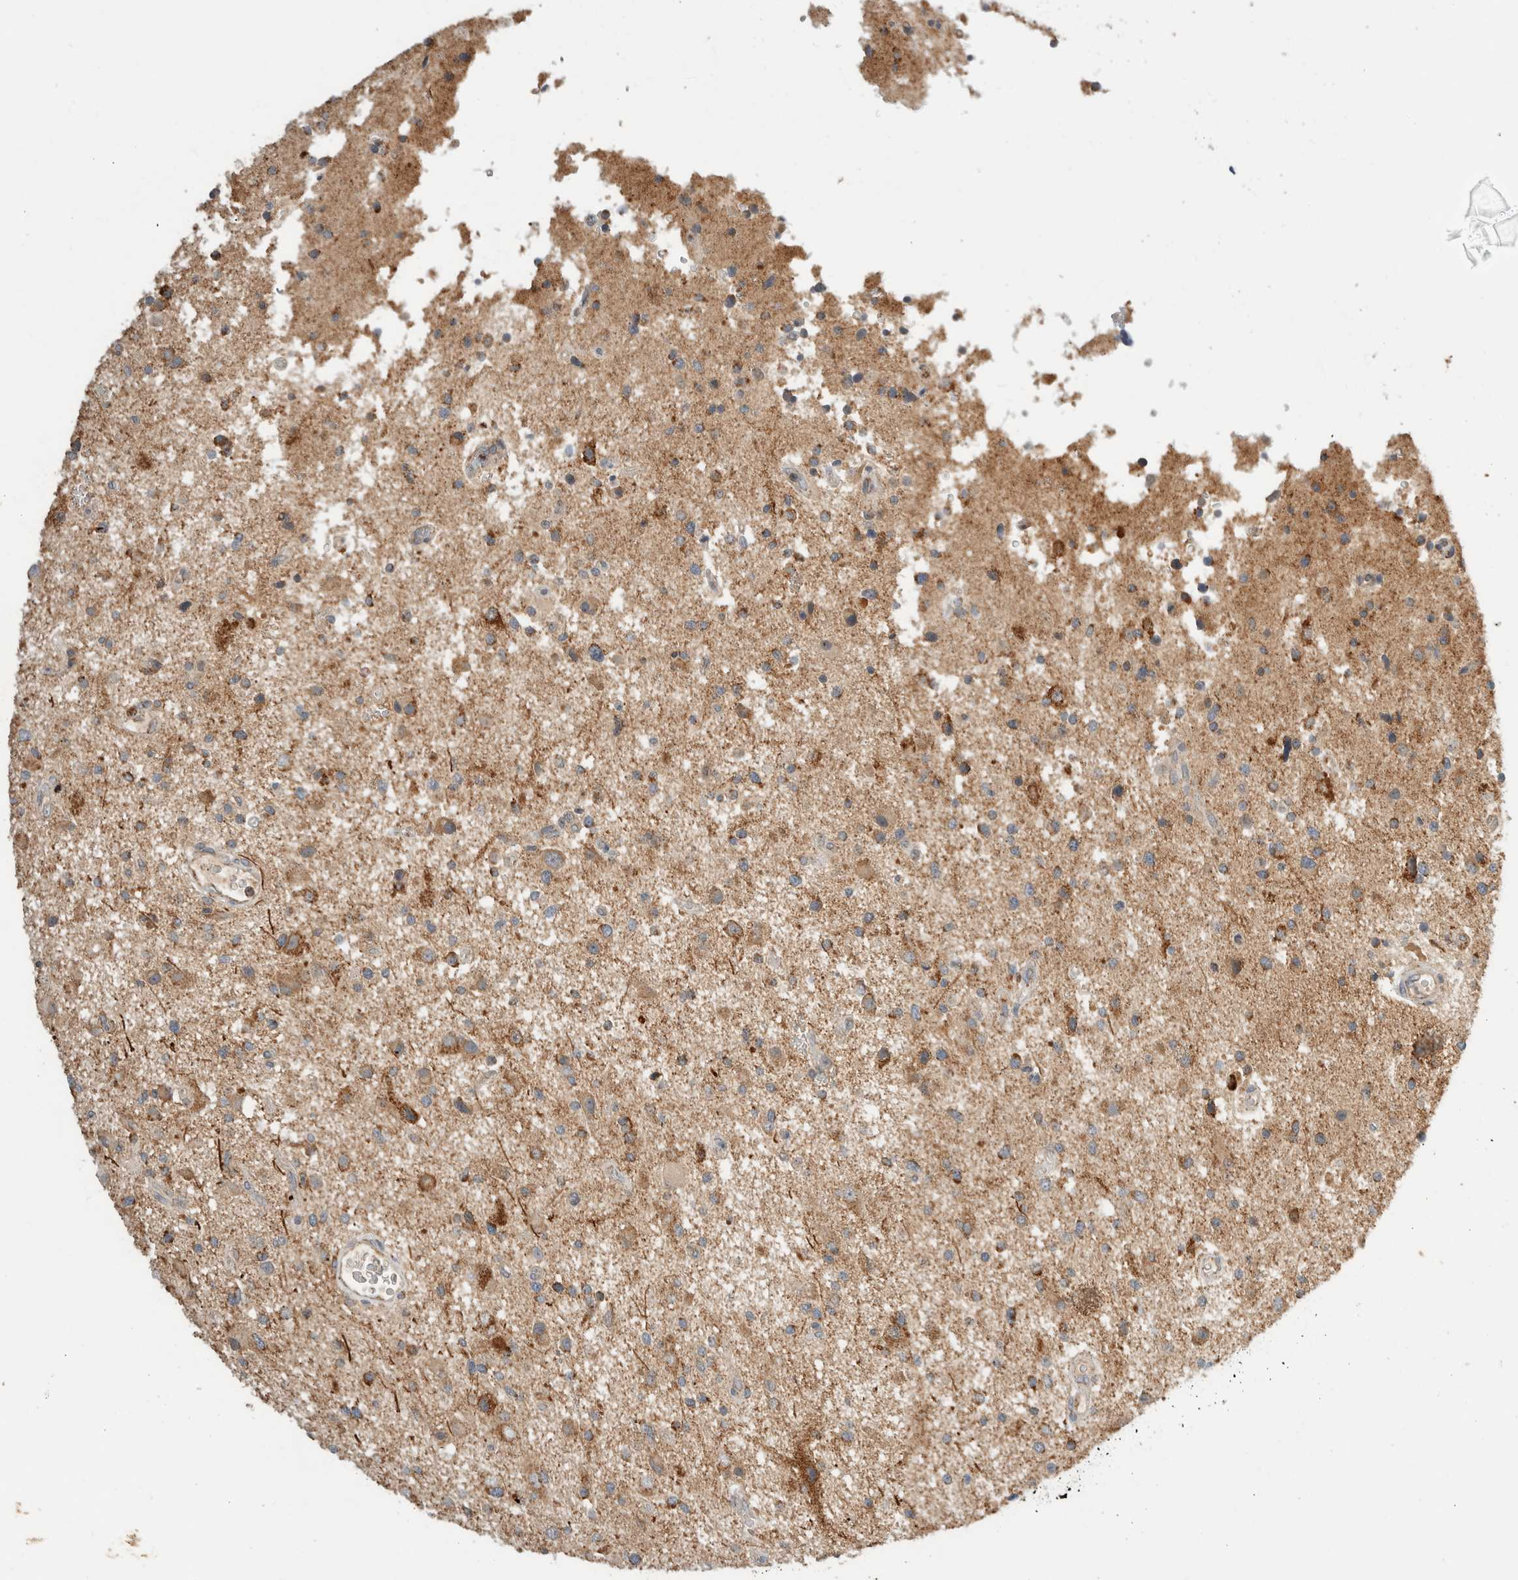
{"staining": {"intensity": "moderate", "quantity": "<25%", "location": "cytoplasmic/membranous"}, "tissue": "glioma", "cell_type": "Tumor cells", "image_type": "cancer", "snomed": [{"axis": "morphology", "description": "Glioma, malignant, High grade"}, {"axis": "topography", "description": "Brain"}], "caption": "About <25% of tumor cells in human glioma reveal moderate cytoplasmic/membranous protein positivity as visualized by brown immunohistochemical staining.", "gene": "AMPD1", "patient": {"sex": "male", "age": 33}}